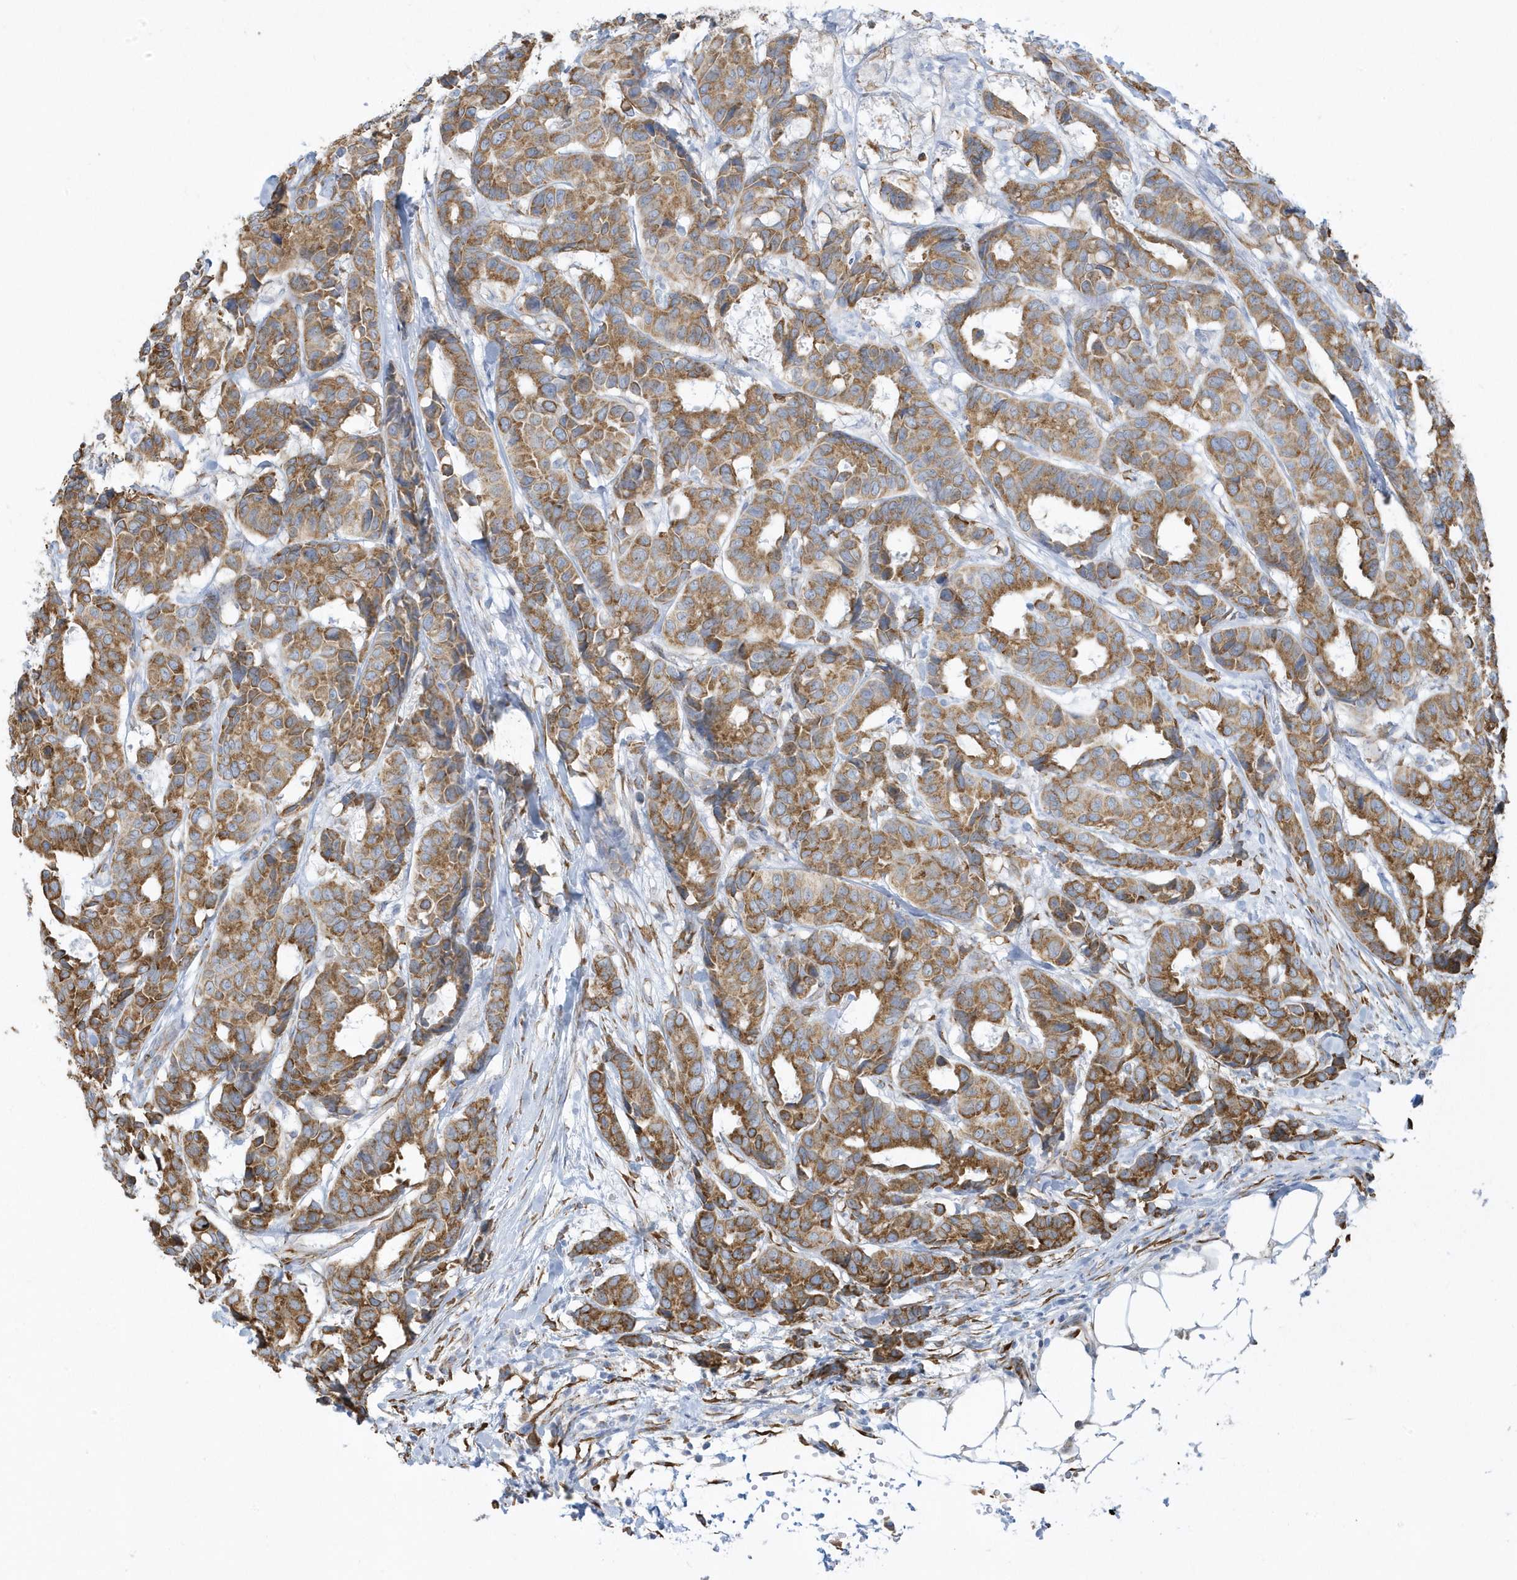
{"staining": {"intensity": "moderate", "quantity": ">75%", "location": "cytoplasmic/membranous"}, "tissue": "breast cancer", "cell_type": "Tumor cells", "image_type": "cancer", "snomed": [{"axis": "morphology", "description": "Duct carcinoma"}, {"axis": "topography", "description": "Breast"}], "caption": "Moderate cytoplasmic/membranous expression is appreciated in about >75% of tumor cells in breast invasive ductal carcinoma. (Brightfield microscopy of DAB IHC at high magnification).", "gene": "DCAF1", "patient": {"sex": "female", "age": 87}}